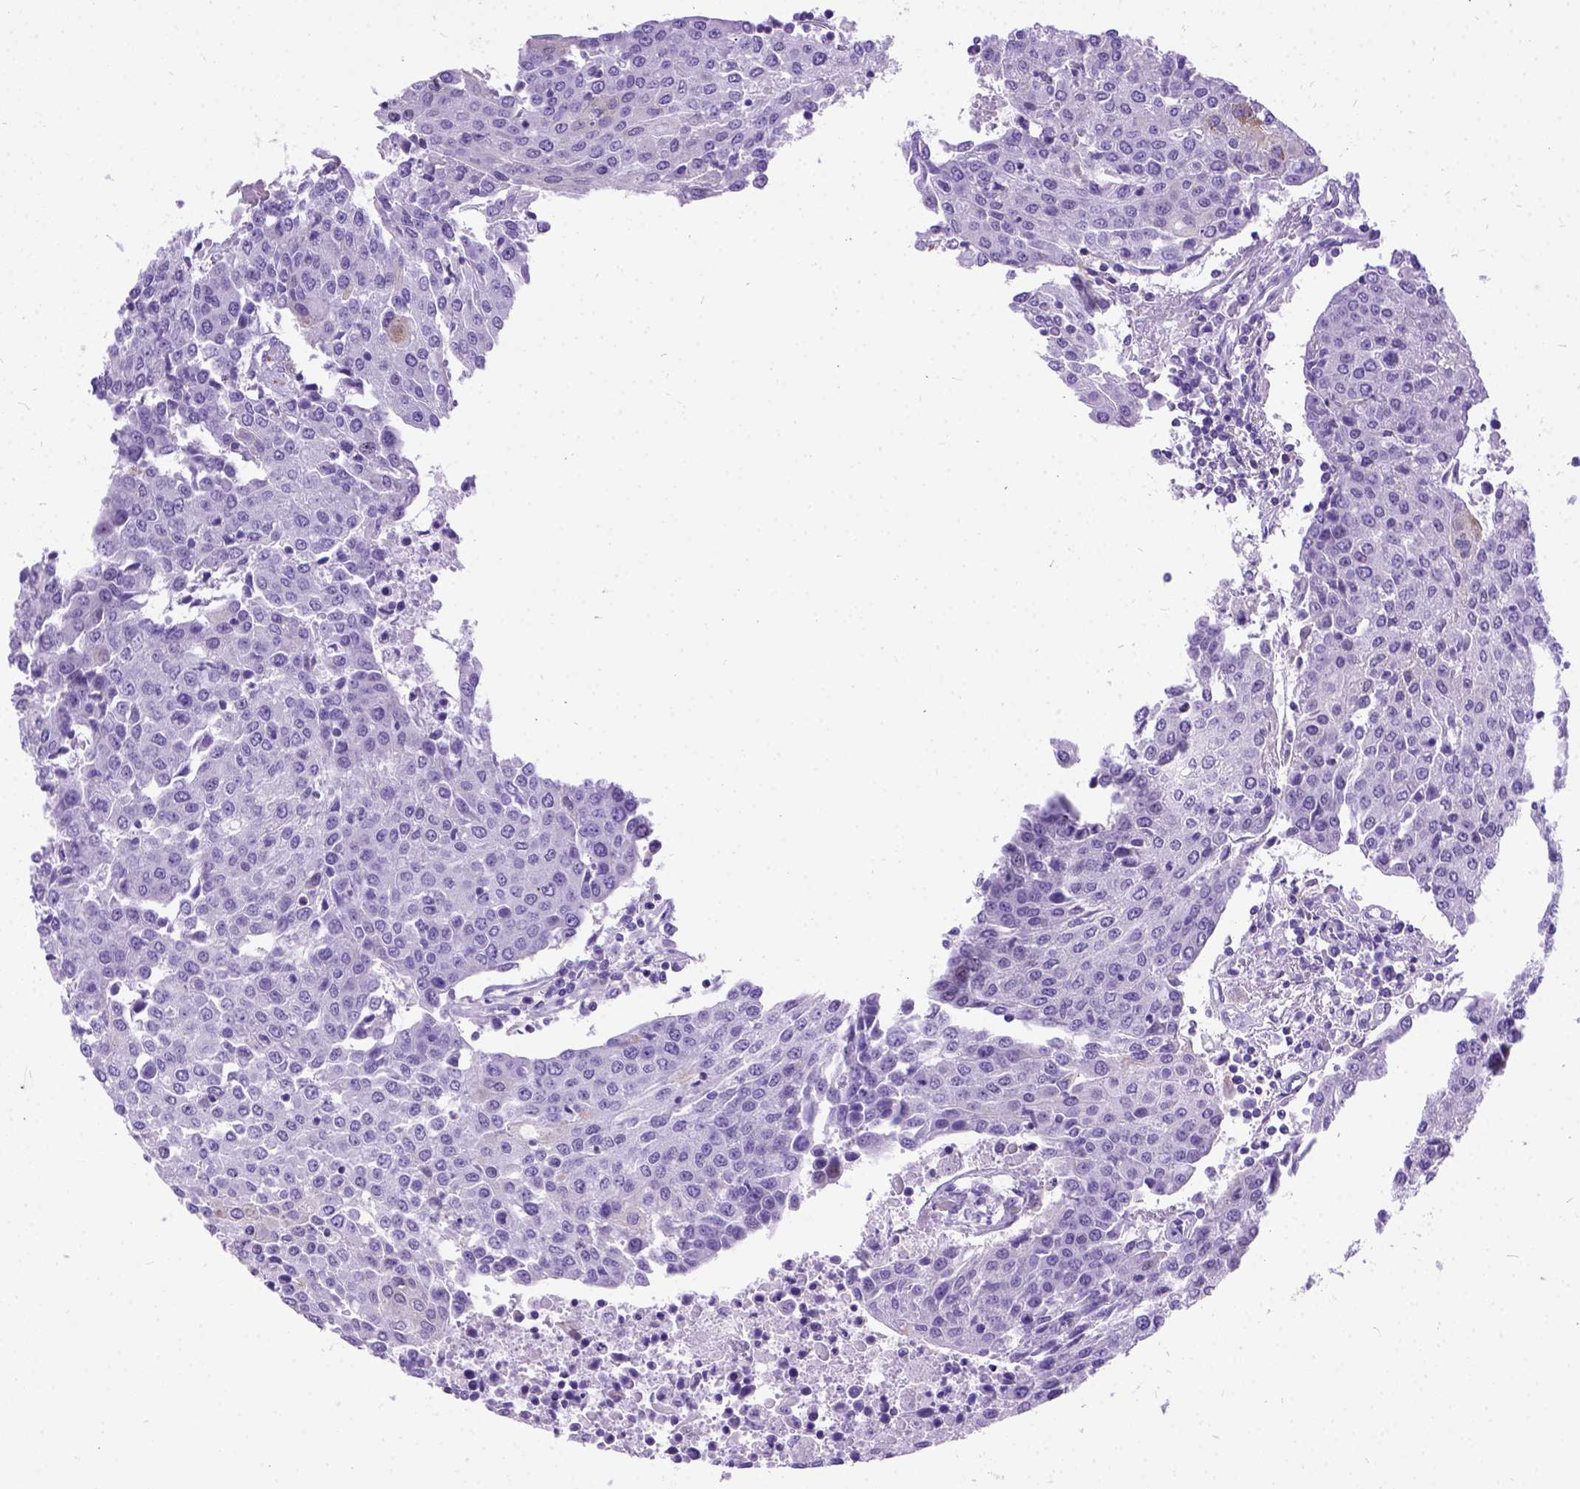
{"staining": {"intensity": "negative", "quantity": "none", "location": "none"}, "tissue": "urothelial cancer", "cell_type": "Tumor cells", "image_type": "cancer", "snomed": [{"axis": "morphology", "description": "Urothelial carcinoma, High grade"}, {"axis": "topography", "description": "Urinary bladder"}], "caption": "Immunohistochemistry histopathology image of neoplastic tissue: human urothelial cancer stained with DAB (3,3'-diaminobenzidine) exhibits no significant protein staining in tumor cells.", "gene": "PRG2", "patient": {"sex": "female", "age": 85}}